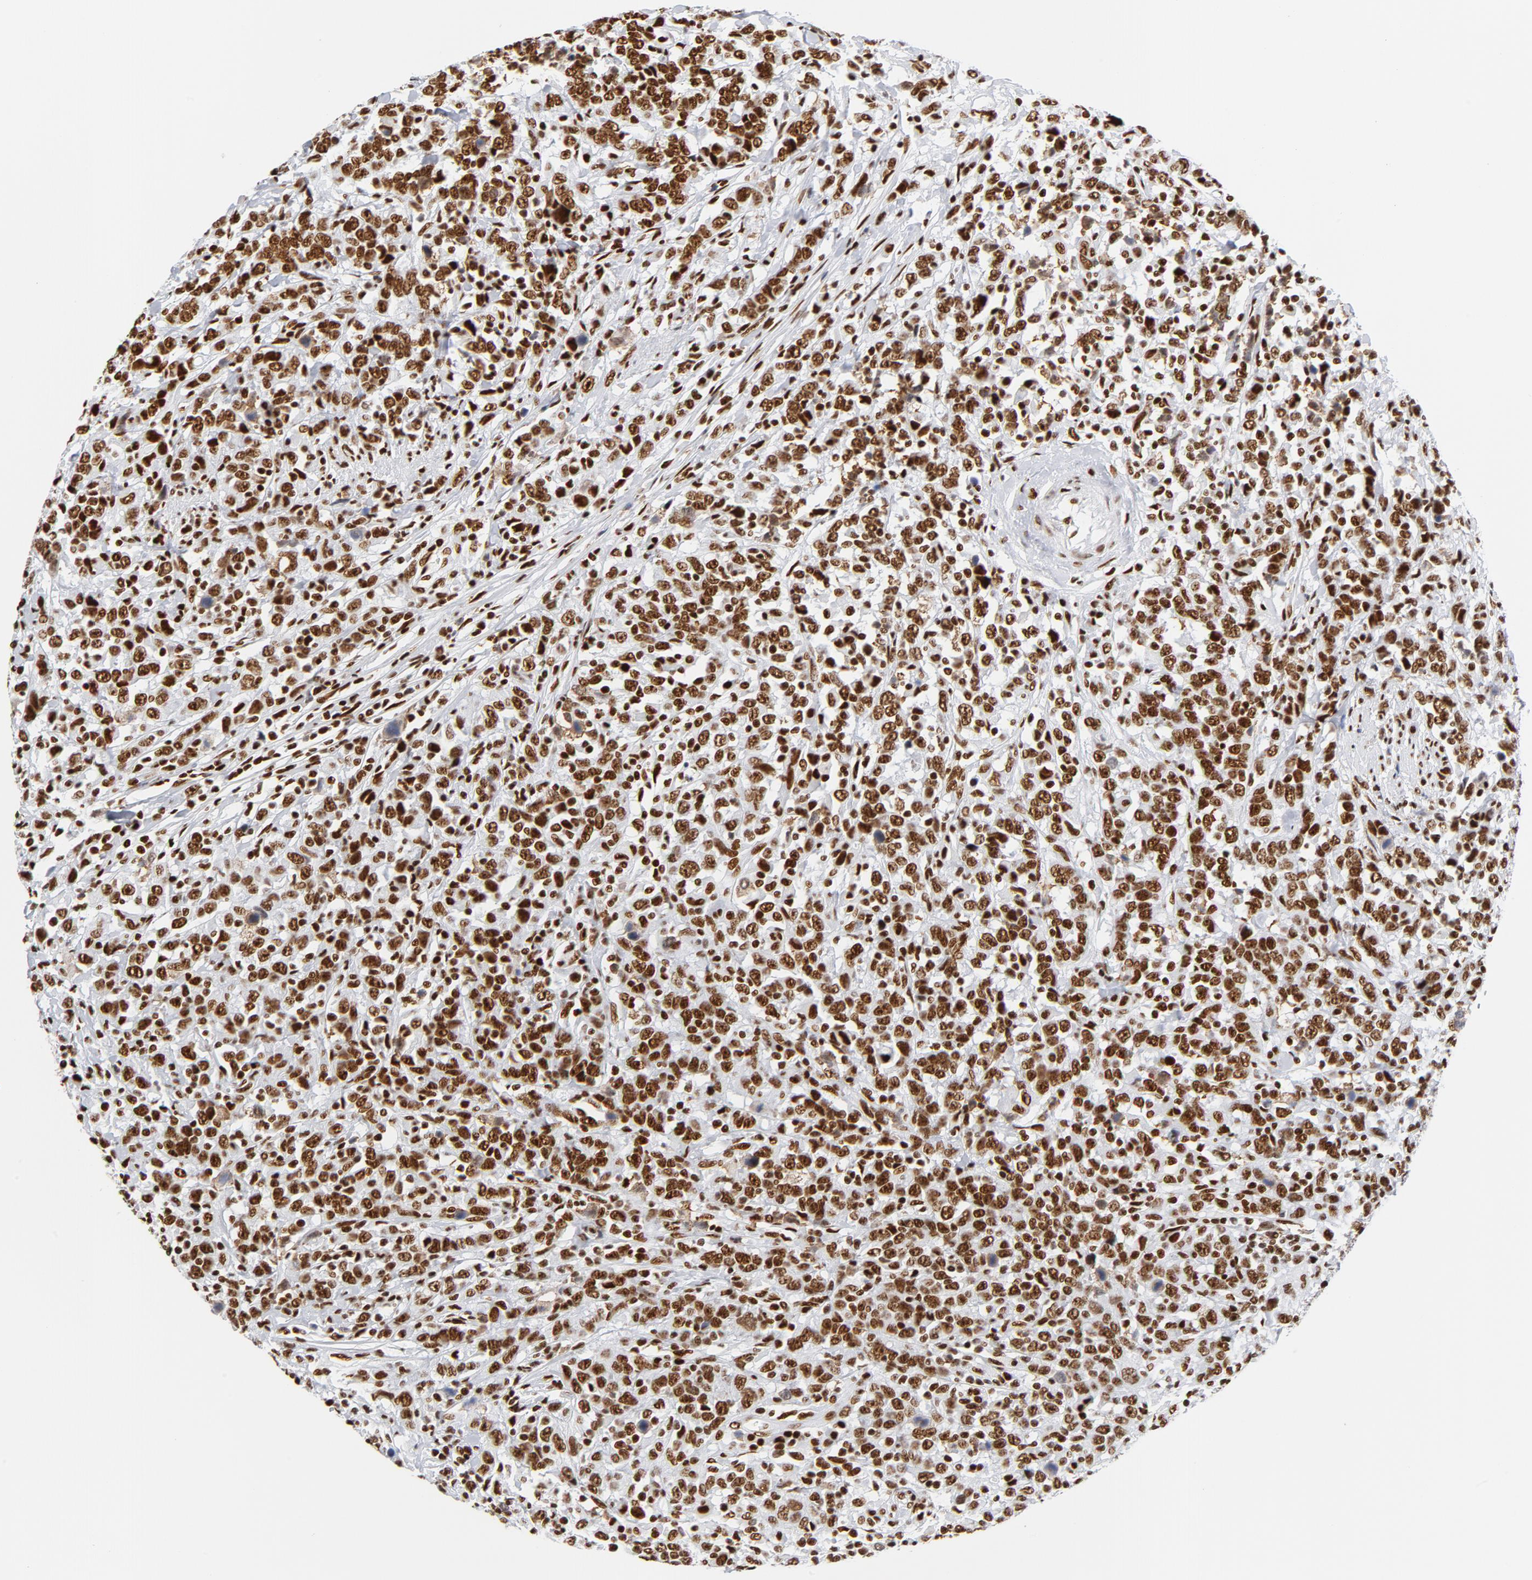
{"staining": {"intensity": "strong", "quantity": ">75%", "location": "nuclear"}, "tissue": "urothelial cancer", "cell_type": "Tumor cells", "image_type": "cancer", "snomed": [{"axis": "morphology", "description": "Urothelial carcinoma, High grade"}, {"axis": "topography", "description": "Urinary bladder"}], "caption": "The histopathology image exhibits a brown stain indicating the presence of a protein in the nuclear of tumor cells in urothelial cancer. (DAB = brown stain, brightfield microscopy at high magnification).", "gene": "XRCC5", "patient": {"sex": "male", "age": 61}}